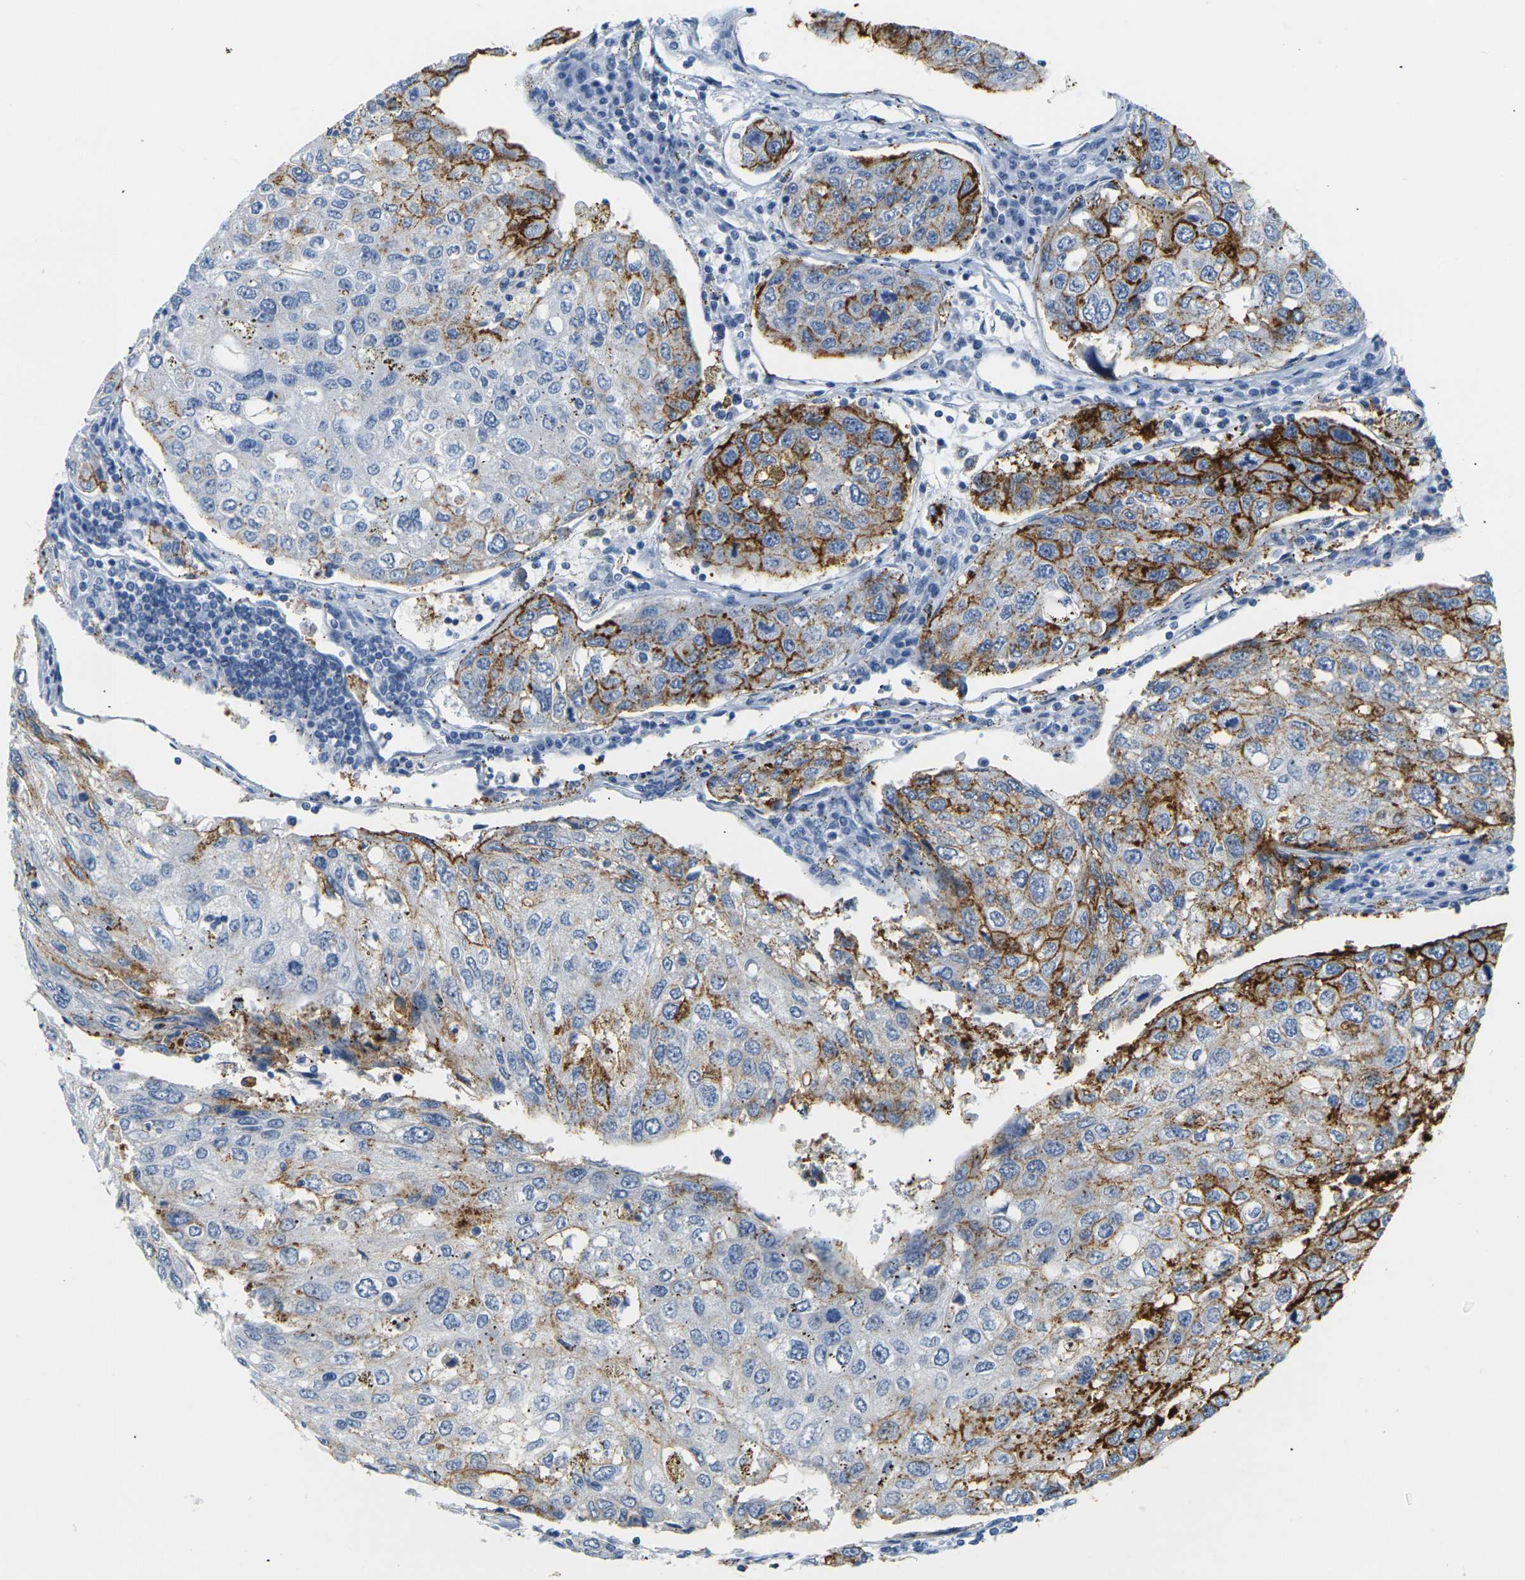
{"staining": {"intensity": "strong", "quantity": ">75%", "location": "cytoplasmic/membranous"}, "tissue": "urothelial cancer", "cell_type": "Tumor cells", "image_type": "cancer", "snomed": [{"axis": "morphology", "description": "Urothelial carcinoma, High grade"}, {"axis": "topography", "description": "Lymph node"}, {"axis": "topography", "description": "Urinary bladder"}], "caption": "Strong cytoplasmic/membranous protein expression is identified in about >75% of tumor cells in high-grade urothelial carcinoma.", "gene": "CLDN7", "patient": {"sex": "male", "age": 51}}